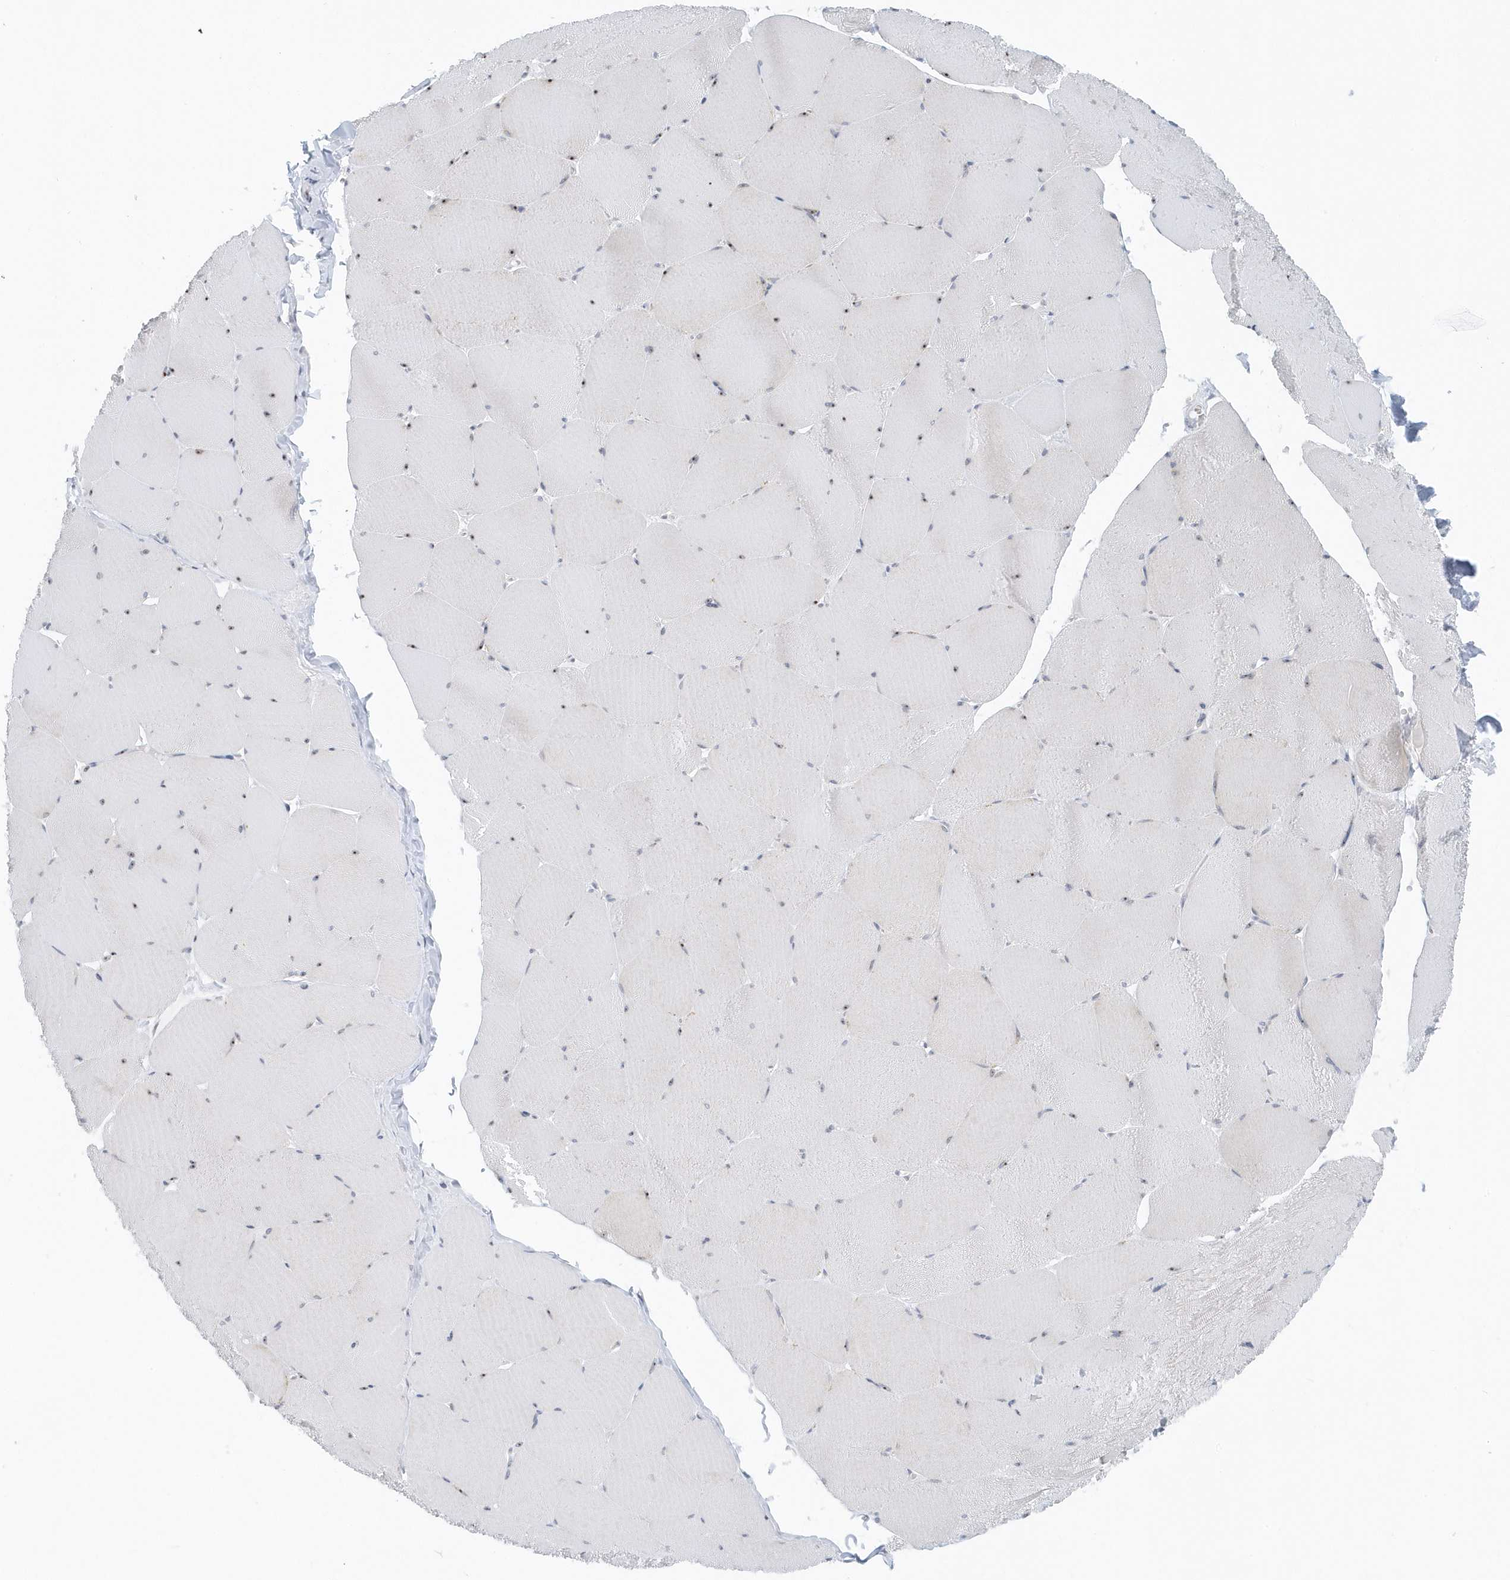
{"staining": {"intensity": "moderate", "quantity": "25%-75%", "location": "nuclear"}, "tissue": "skeletal muscle", "cell_type": "Myocytes", "image_type": "normal", "snomed": [{"axis": "morphology", "description": "Normal tissue, NOS"}, {"axis": "topography", "description": "Skeletal muscle"}, {"axis": "topography", "description": "Head-Neck"}], "caption": "Brown immunohistochemical staining in benign skeletal muscle exhibits moderate nuclear staining in about 25%-75% of myocytes. (DAB (3,3'-diaminobenzidine) IHC with brightfield microscopy, high magnification).", "gene": "RPF2", "patient": {"sex": "male", "age": 66}}